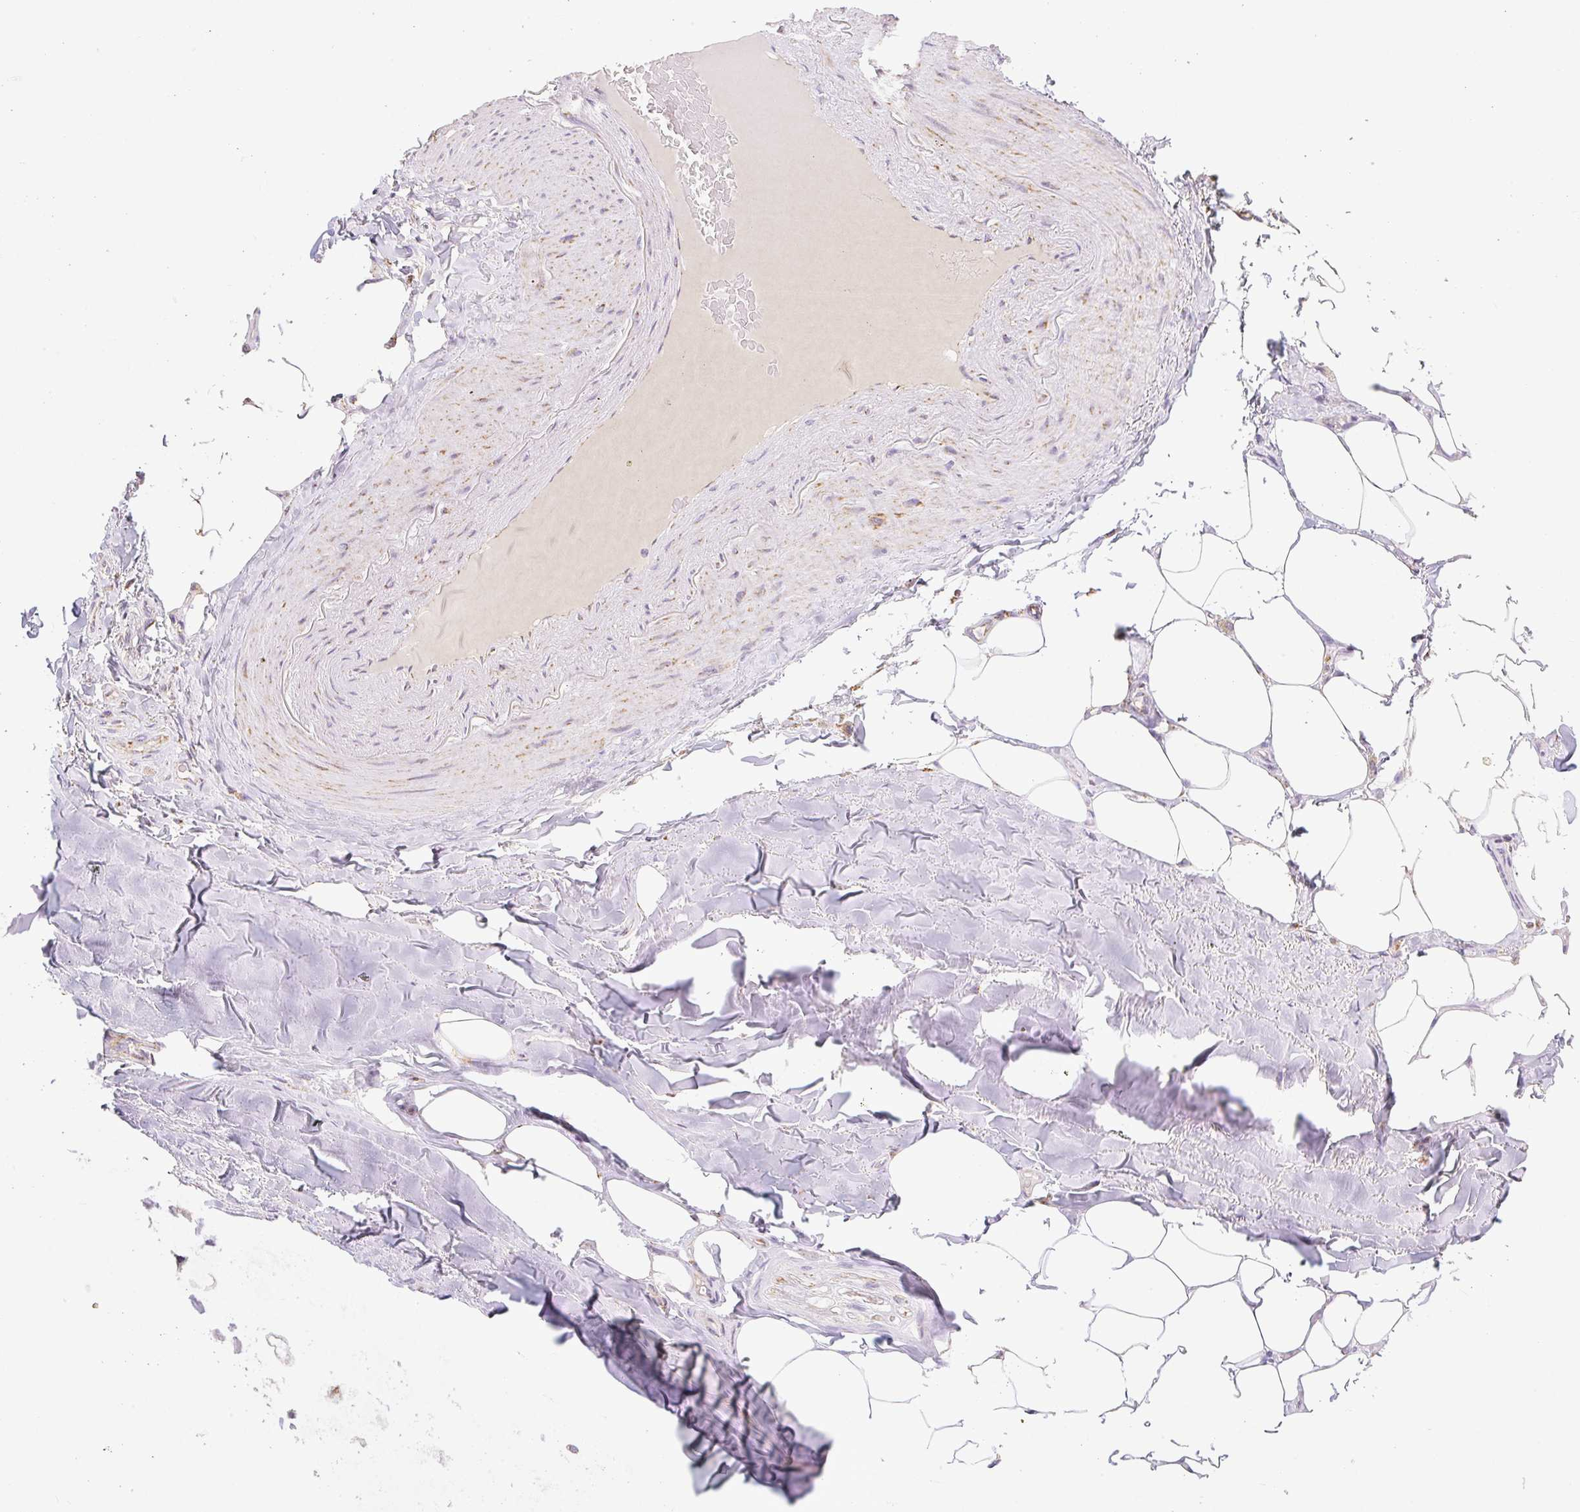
{"staining": {"intensity": "negative", "quantity": "none", "location": "none"}, "tissue": "adipose tissue", "cell_type": "Adipocytes", "image_type": "normal", "snomed": [{"axis": "morphology", "description": "Normal tissue, NOS"}, {"axis": "topography", "description": "Bronchus"}], "caption": "The histopathology image shows no staining of adipocytes in unremarkable adipose tissue. (DAB immunohistochemistry (IHC) with hematoxylin counter stain).", "gene": "DAAM2", "patient": {"sex": "male", "age": 66}}